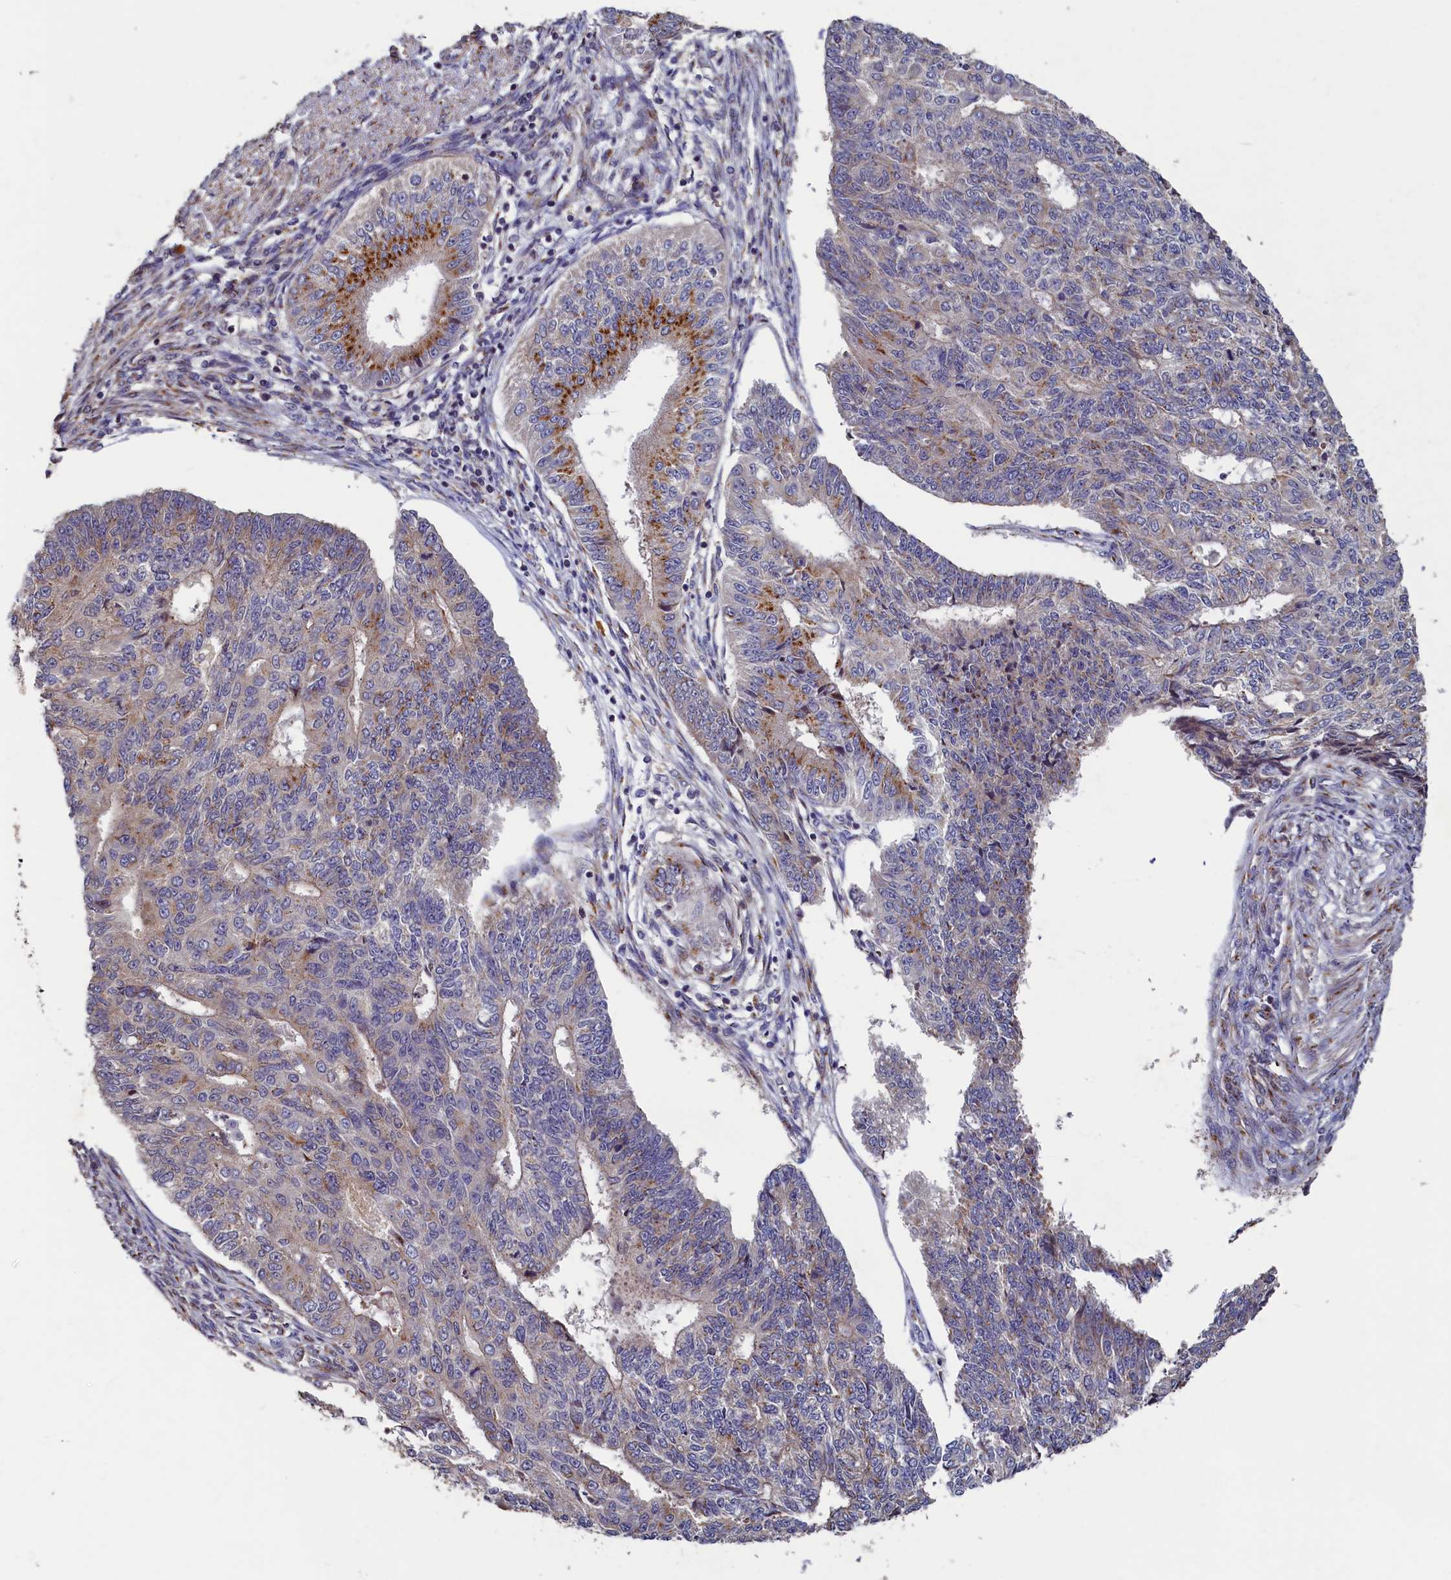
{"staining": {"intensity": "strong", "quantity": "<25%", "location": "cytoplasmic/membranous"}, "tissue": "endometrial cancer", "cell_type": "Tumor cells", "image_type": "cancer", "snomed": [{"axis": "morphology", "description": "Adenocarcinoma, NOS"}, {"axis": "topography", "description": "Endometrium"}], "caption": "DAB (3,3'-diaminobenzidine) immunohistochemical staining of human endometrial adenocarcinoma displays strong cytoplasmic/membranous protein staining in about <25% of tumor cells.", "gene": "TMEM181", "patient": {"sex": "female", "age": 32}}